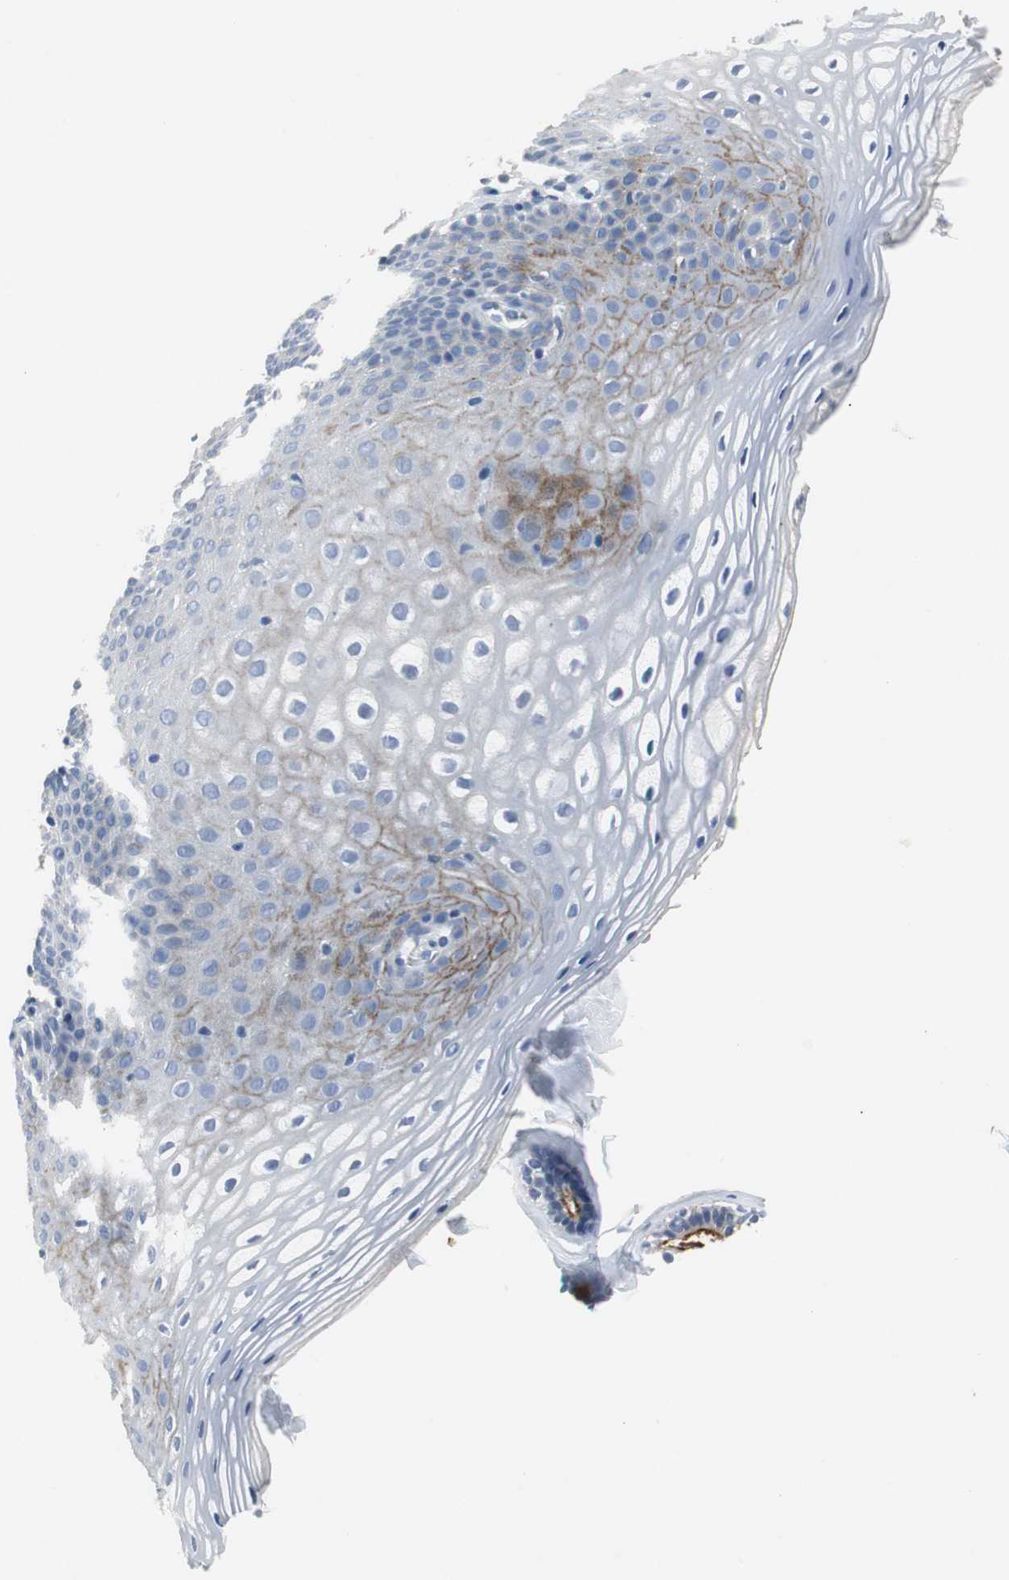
{"staining": {"intensity": "moderate", "quantity": "<25%", "location": "cytoplasmic/membranous"}, "tissue": "vagina", "cell_type": "Squamous epithelial cells", "image_type": "normal", "snomed": [{"axis": "morphology", "description": "Normal tissue, NOS"}, {"axis": "topography", "description": "Vagina"}], "caption": "Moderate cytoplasmic/membranous staining for a protein is identified in approximately <25% of squamous epithelial cells of unremarkable vagina using IHC.", "gene": "LRP2", "patient": {"sex": "female", "age": 55}}